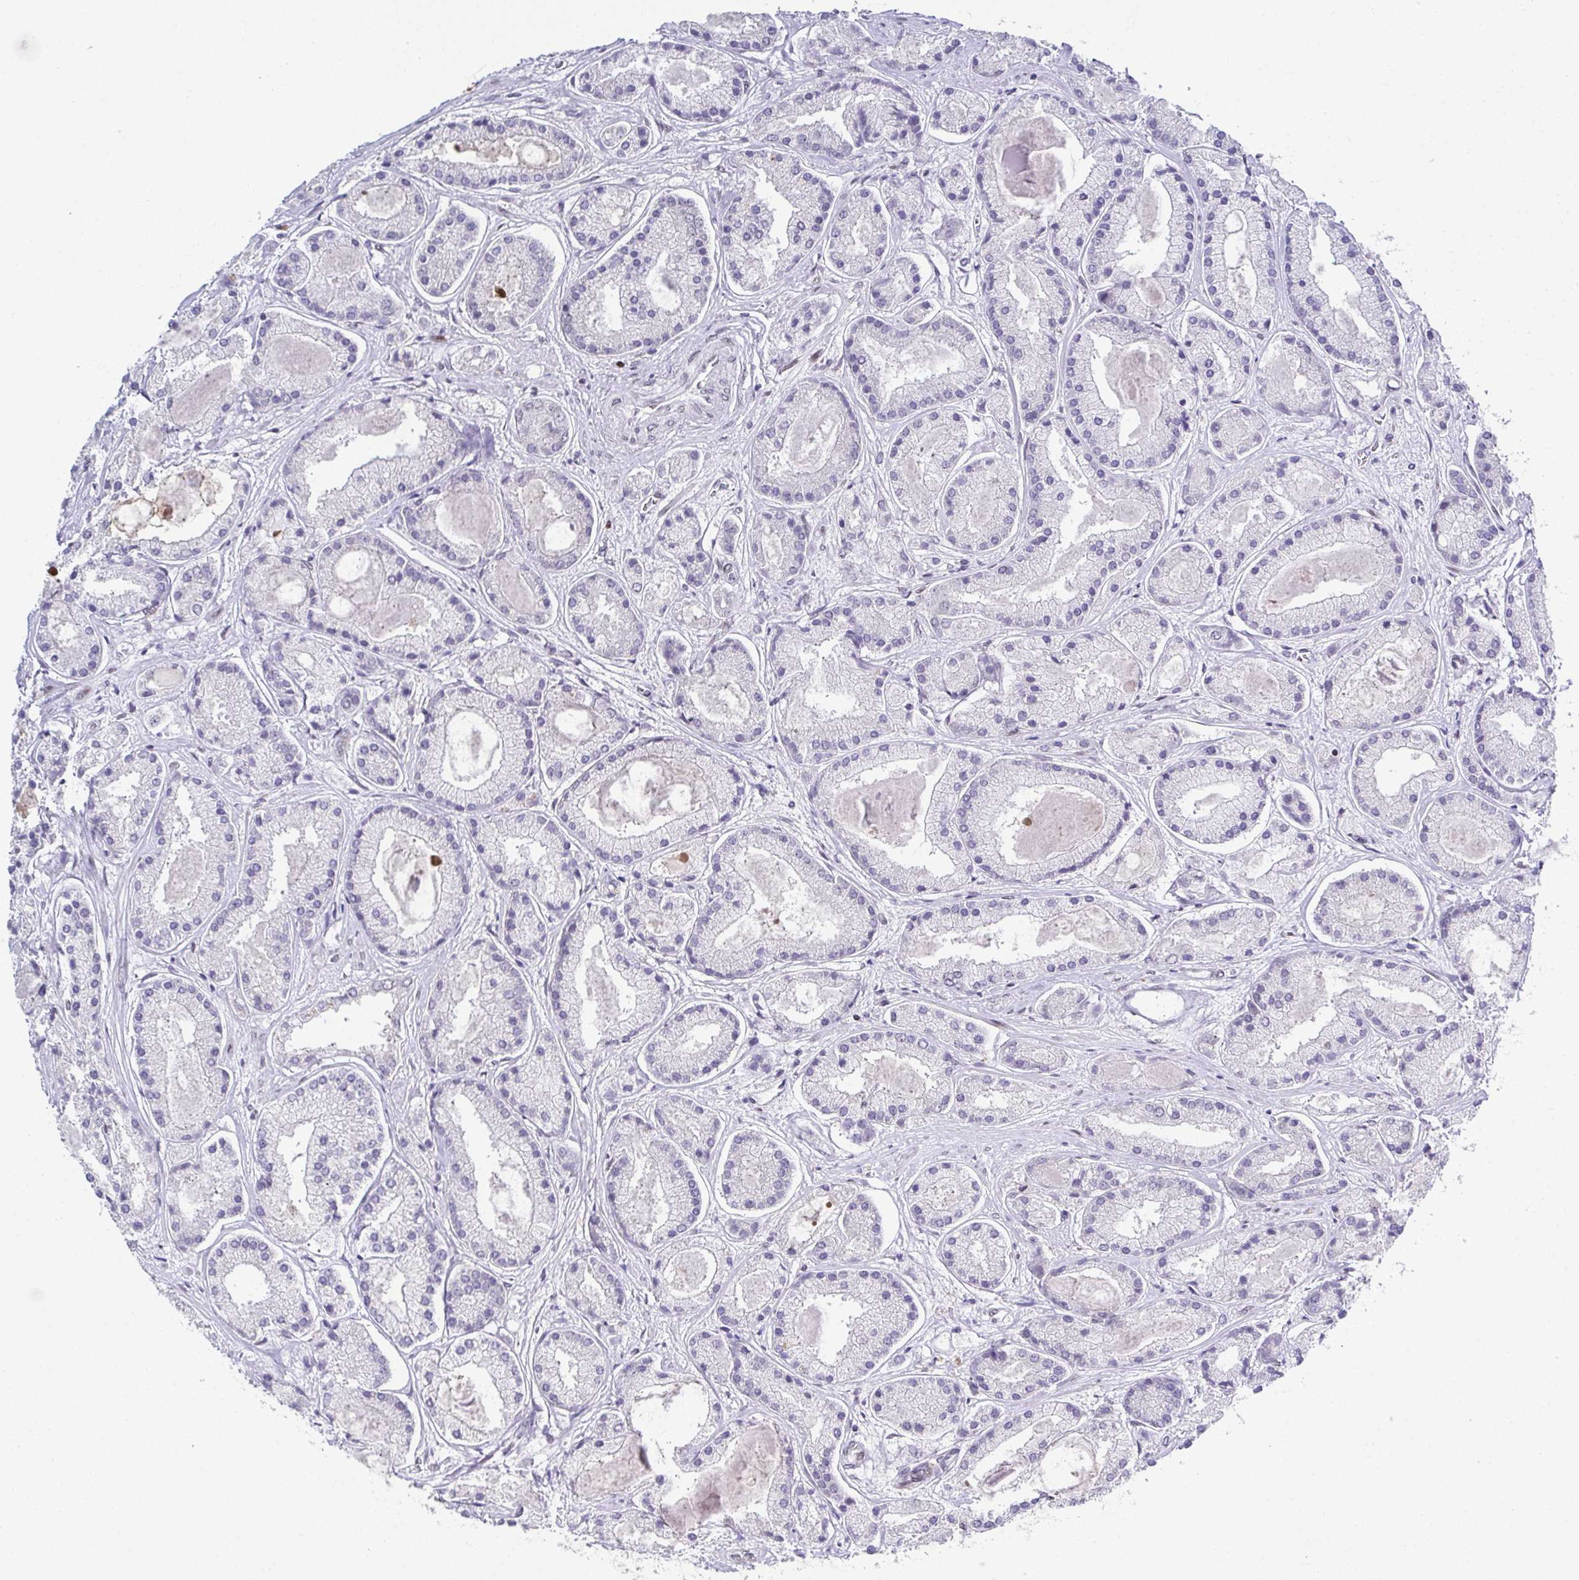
{"staining": {"intensity": "negative", "quantity": "none", "location": "none"}, "tissue": "prostate cancer", "cell_type": "Tumor cells", "image_type": "cancer", "snomed": [{"axis": "morphology", "description": "Adenocarcinoma, High grade"}, {"axis": "topography", "description": "Prostate"}], "caption": "An immunohistochemistry micrograph of prostate high-grade adenocarcinoma is shown. There is no staining in tumor cells of prostate high-grade adenocarcinoma. (DAB (3,3'-diaminobenzidine) immunohistochemistry with hematoxylin counter stain).", "gene": "RB1", "patient": {"sex": "male", "age": 67}}